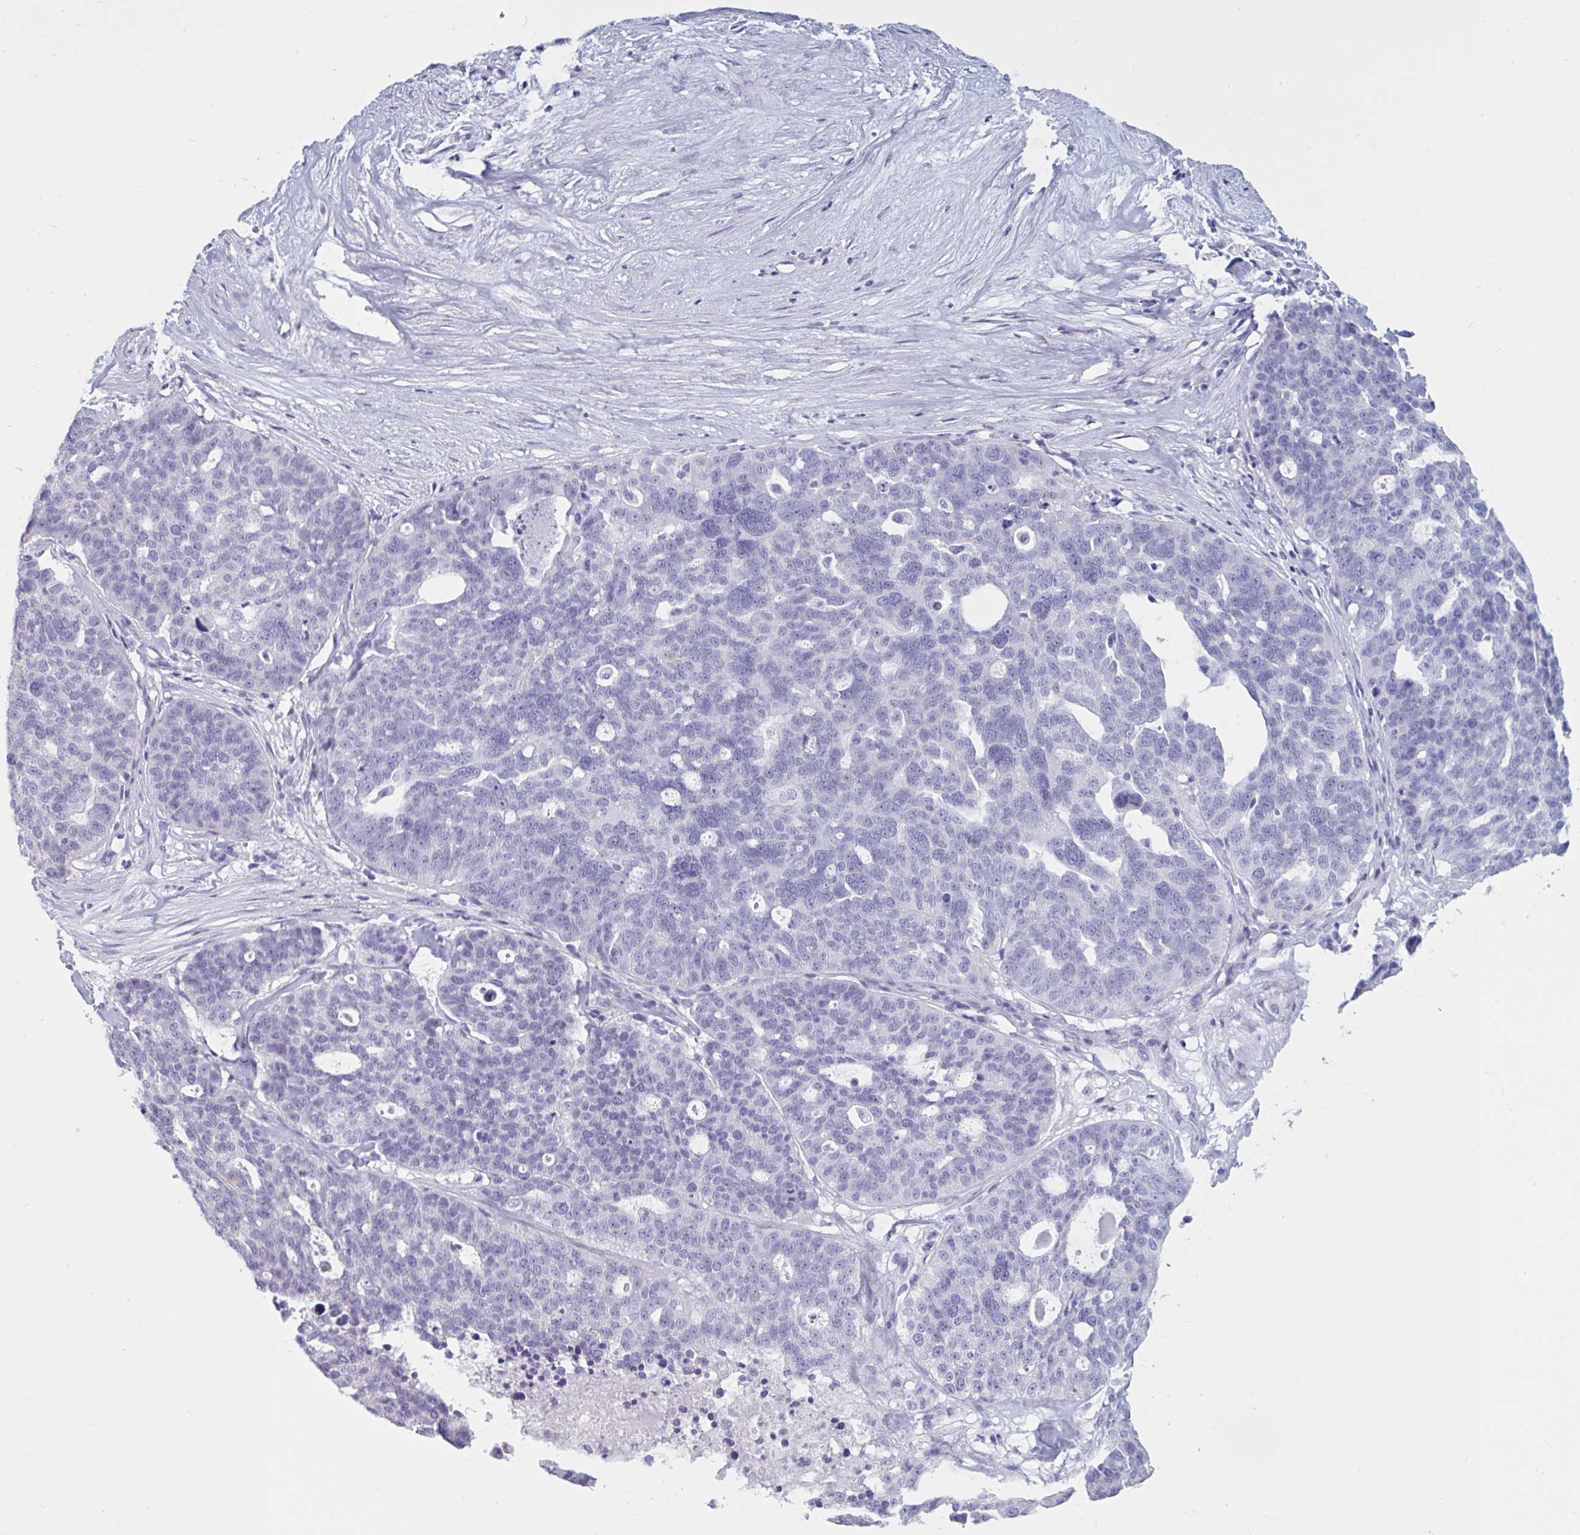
{"staining": {"intensity": "negative", "quantity": "none", "location": "none"}, "tissue": "ovarian cancer", "cell_type": "Tumor cells", "image_type": "cancer", "snomed": [{"axis": "morphology", "description": "Cystadenocarcinoma, serous, NOS"}, {"axis": "topography", "description": "Ovary"}], "caption": "IHC histopathology image of human ovarian serous cystadenocarcinoma stained for a protein (brown), which reveals no positivity in tumor cells. (Stains: DAB IHC with hematoxylin counter stain, Microscopy: brightfield microscopy at high magnification).", "gene": "BBS10", "patient": {"sex": "female", "age": 59}}